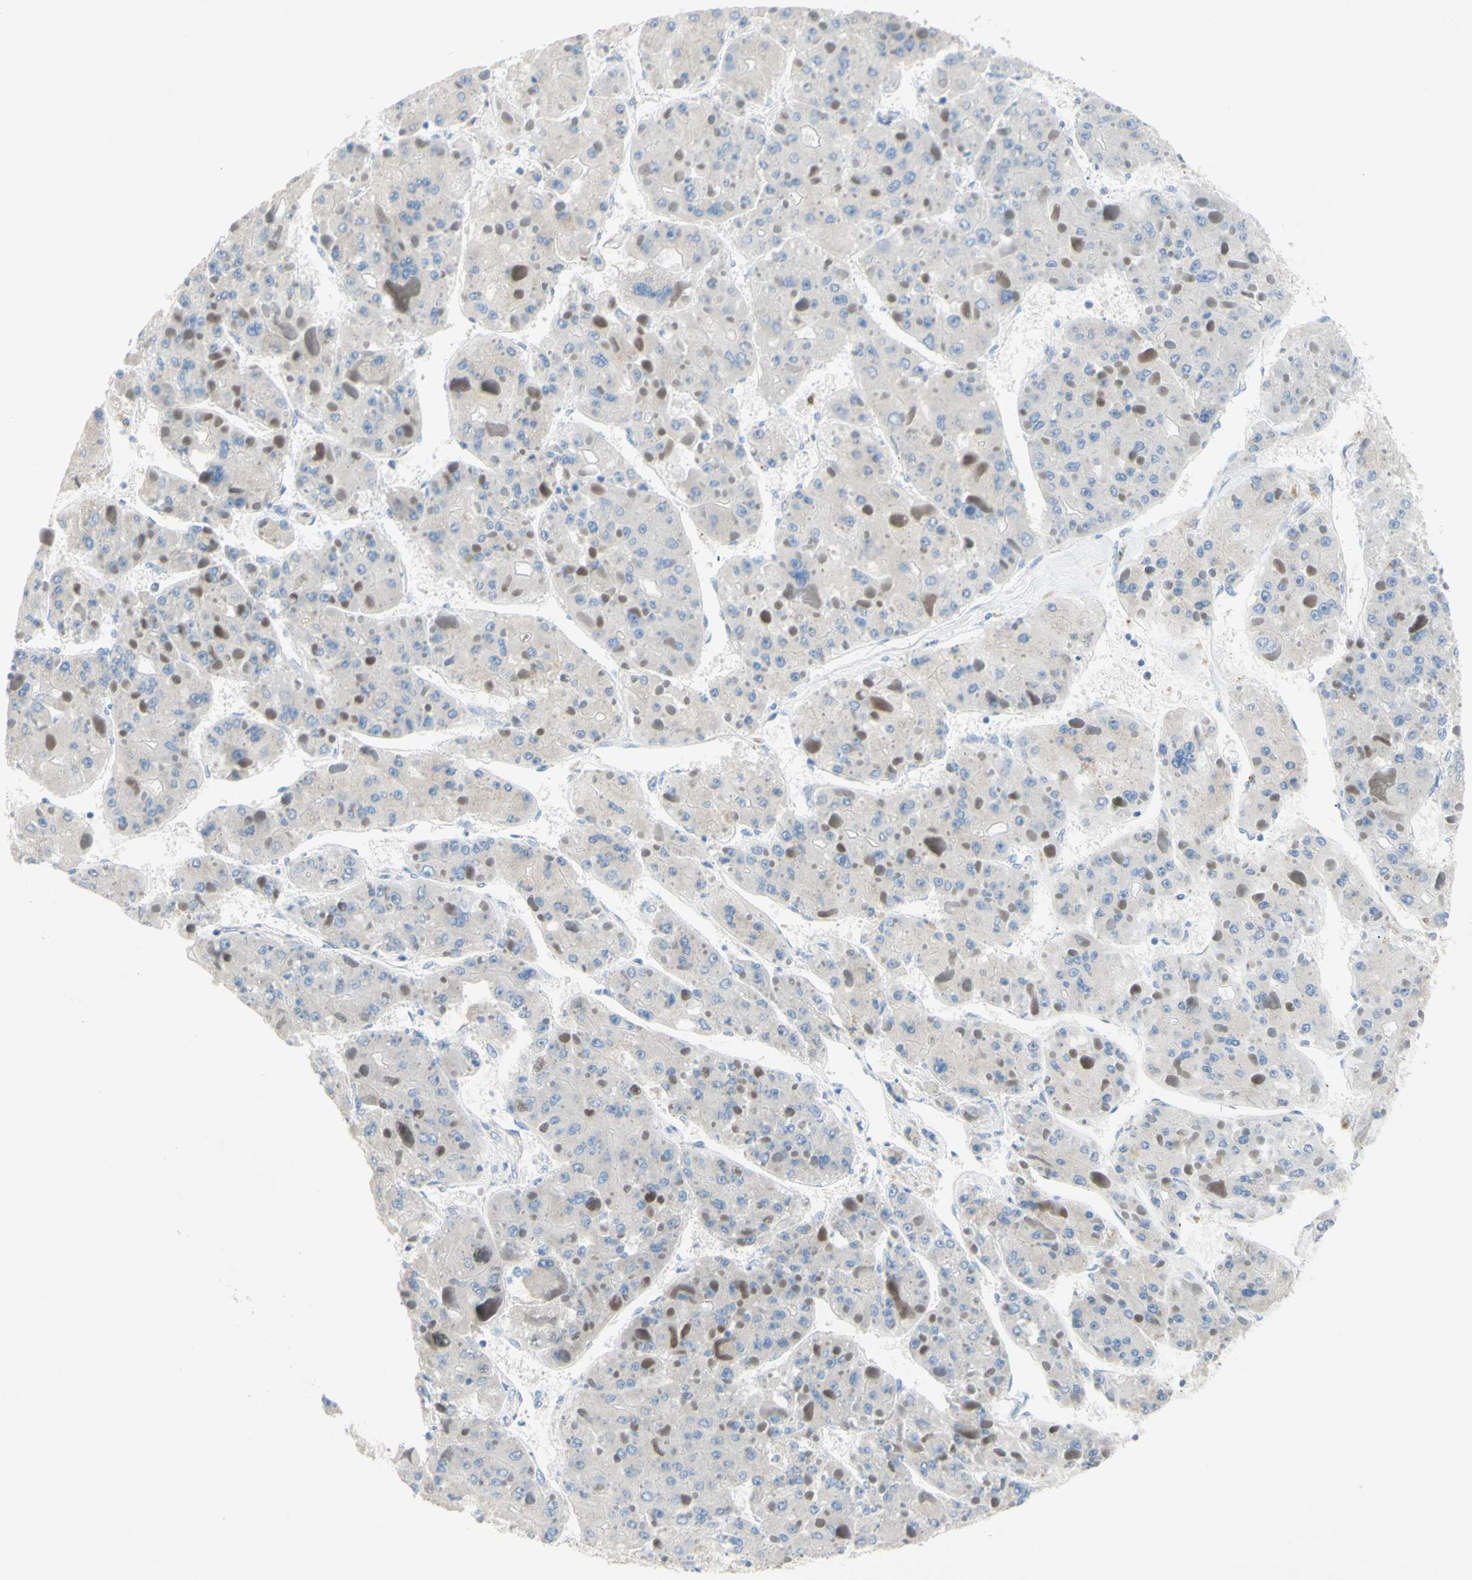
{"staining": {"intensity": "negative", "quantity": "none", "location": "none"}, "tissue": "liver cancer", "cell_type": "Tumor cells", "image_type": "cancer", "snomed": [{"axis": "morphology", "description": "Carcinoma, Hepatocellular, NOS"}, {"axis": "topography", "description": "Liver"}], "caption": "Human liver cancer stained for a protein using IHC displays no staining in tumor cells.", "gene": "TMIGD2", "patient": {"sex": "female", "age": 73}}